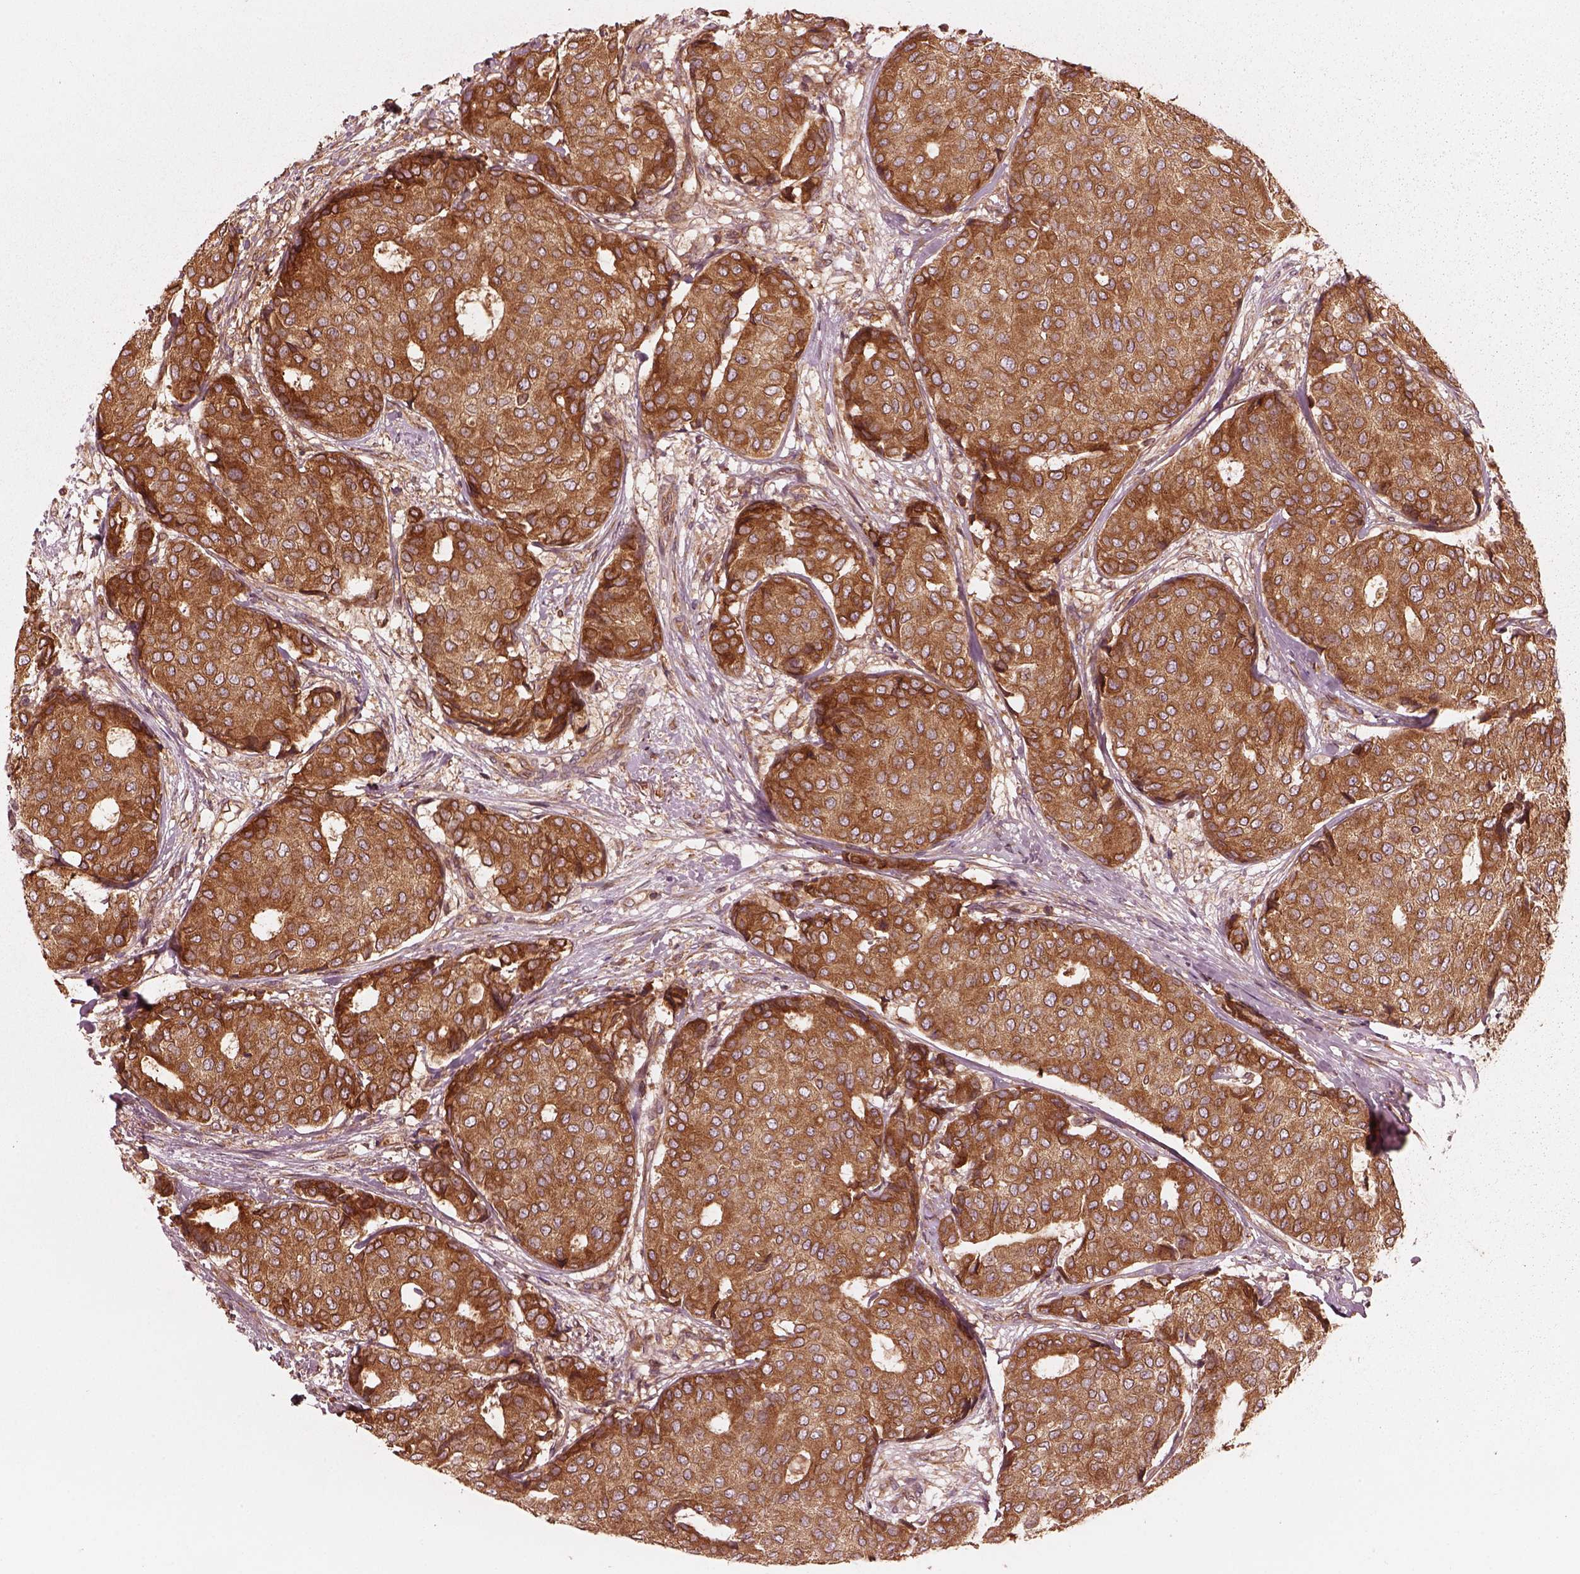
{"staining": {"intensity": "moderate", "quantity": ">75%", "location": "cytoplasmic/membranous"}, "tissue": "breast cancer", "cell_type": "Tumor cells", "image_type": "cancer", "snomed": [{"axis": "morphology", "description": "Duct carcinoma"}, {"axis": "topography", "description": "Breast"}], "caption": "Human breast cancer stained with a protein marker reveals moderate staining in tumor cells.", "gene": "PIK3R2", "patient": {"sex": "female", "age": 75}}